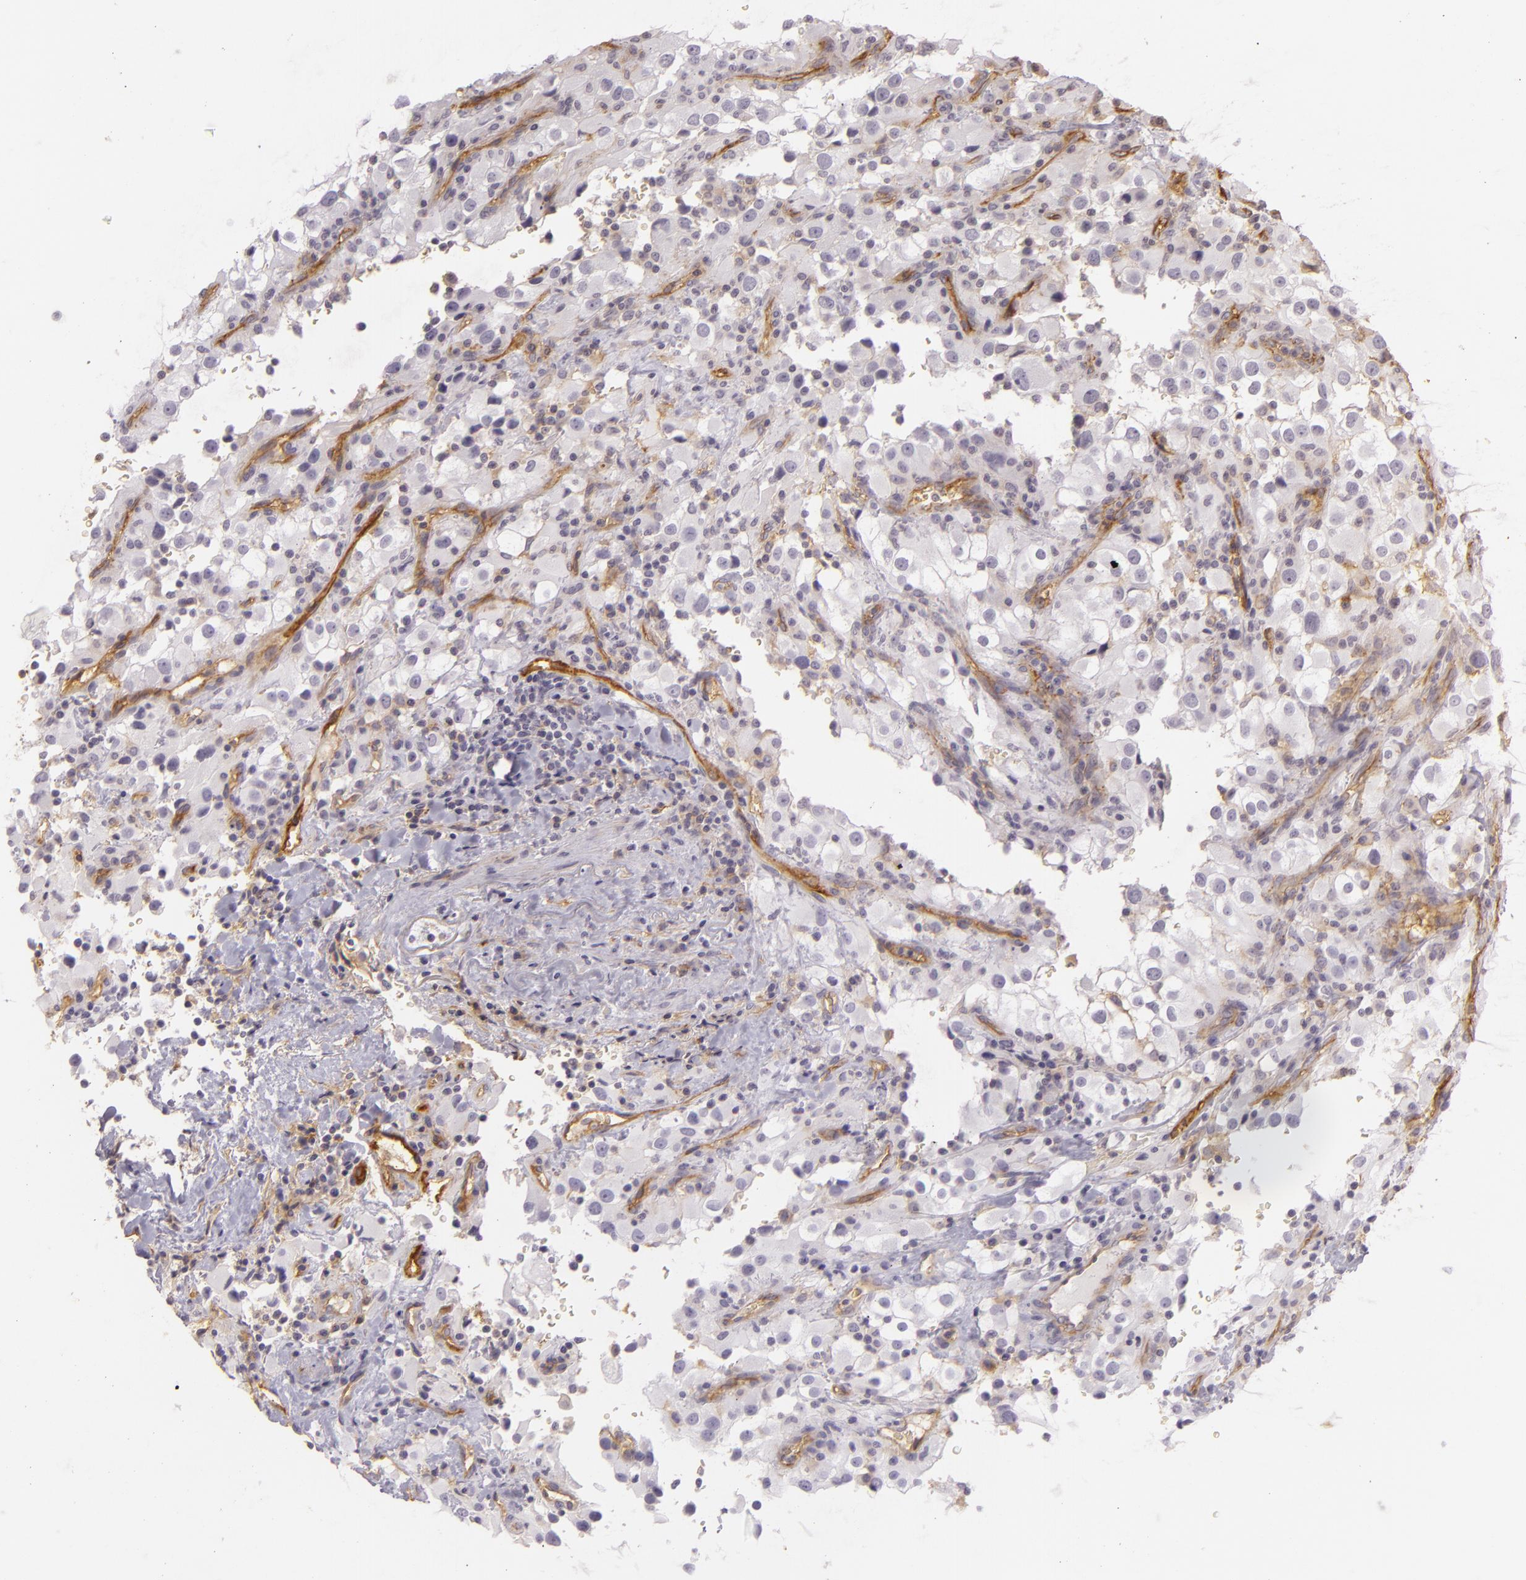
{"staining": {"intensity": "negative", "quantity": "none", "location": "none"}, "tissue": "renal cancer", "cell_type": "Tumor cells", "image_type": "cancer", "snomed": [{"axis": "morphology", "description": "Adenocarcinoma, NOS"}, {"axis": "topography", "description": "Kidney"}], "caption": "IHC image of renal cancer (adenocarcinoma) stained for a protein (brown), which demonstrates no positivity in tumor cells. (DAB IHC visualized using brightfield microscopy, high magnification).", "gene": "CD59", "patient": {"sex": "female", "age": 52}}